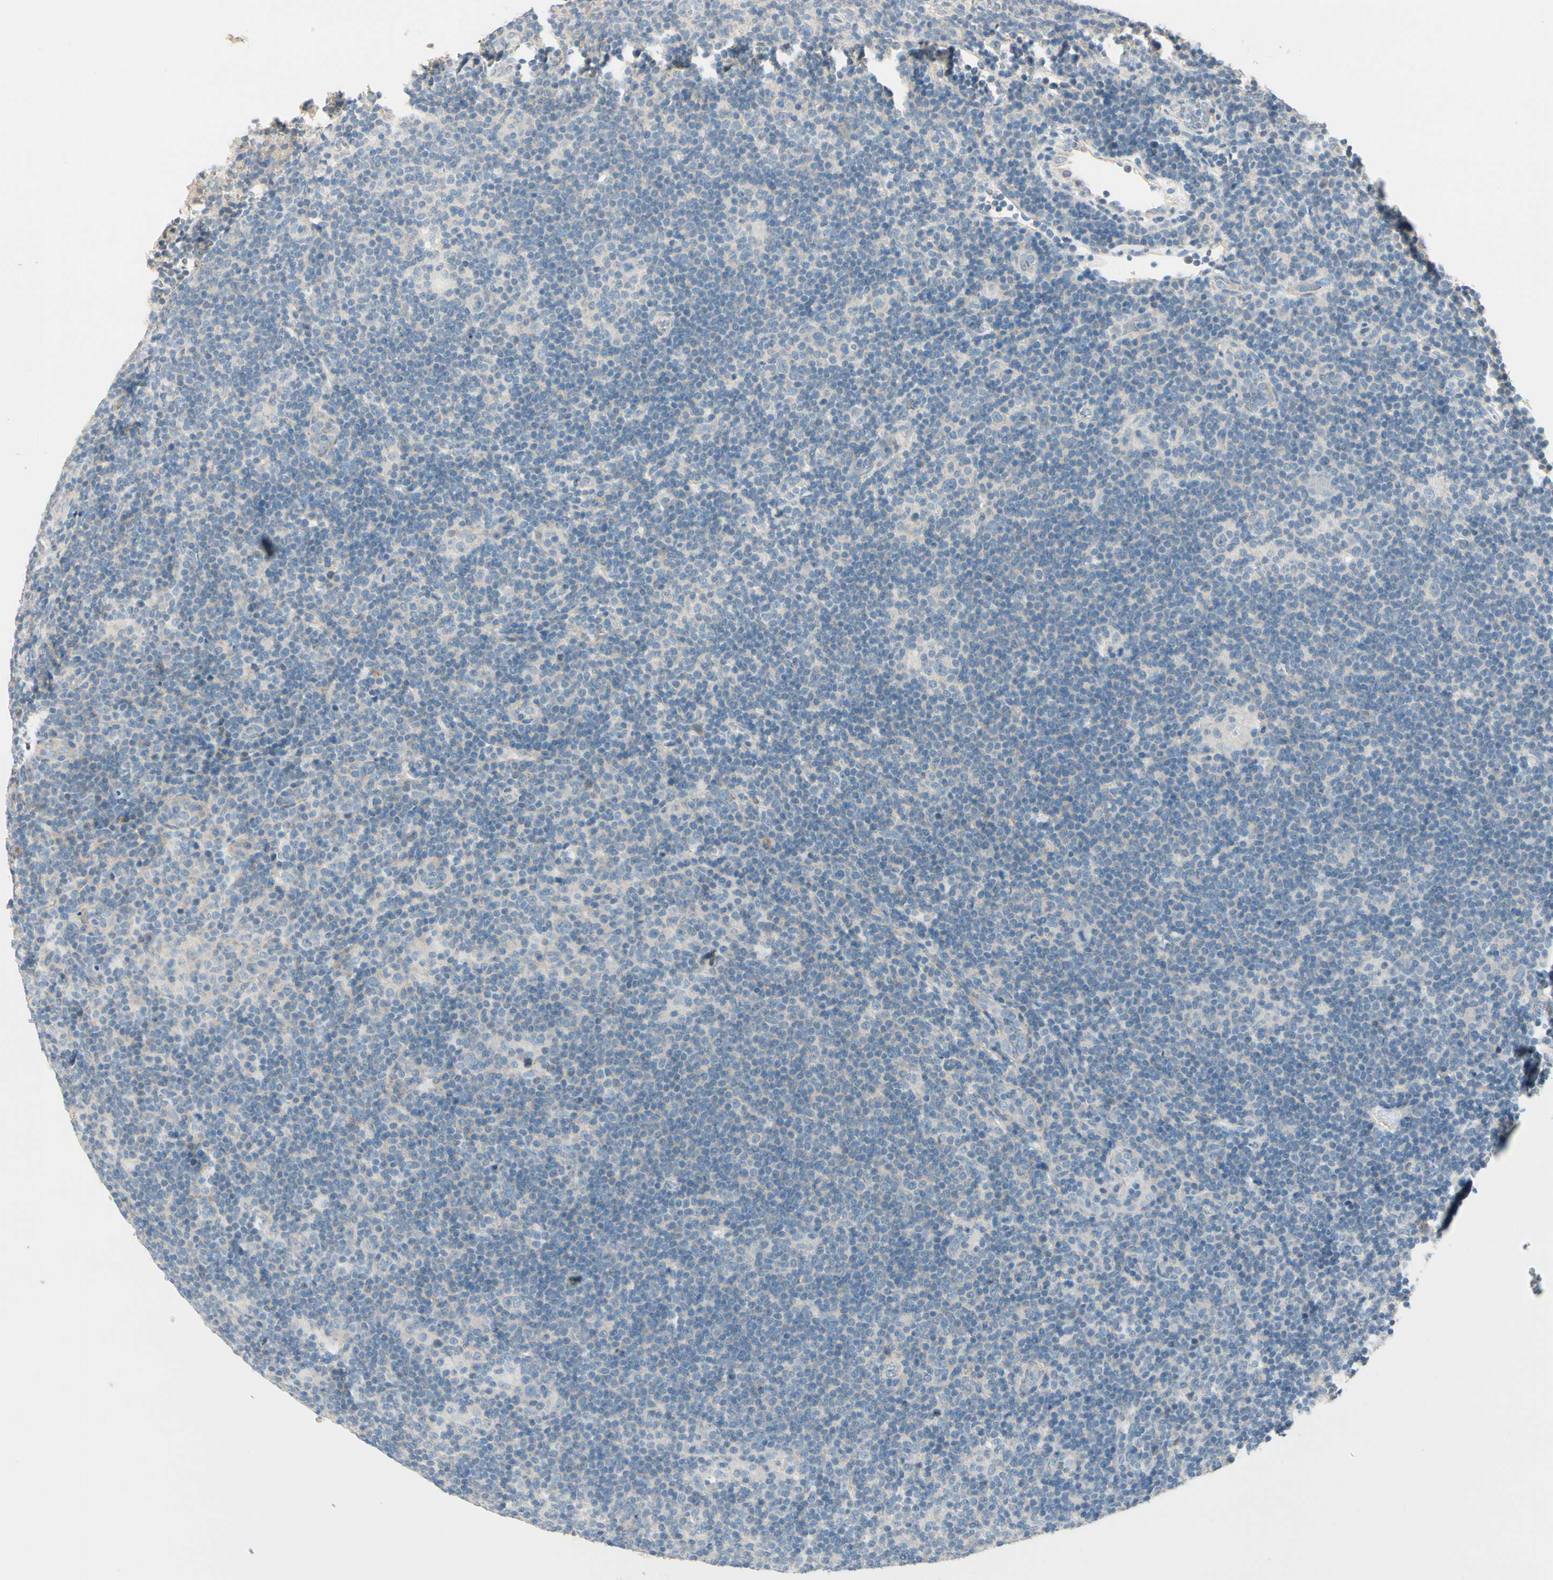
{"staining": {"intensity": "negative", "quantity": "none", "location": "none"}, "tissue": "lymphoma", "cell_type": "Tumor cells", "image_type": "cancer", "snomed": [{"axis": "morphology", "description": "Hodgkin's disease, NOS"}, {"axis": "topography", "description": "Lymph node"}], "caption": "This is an immunohistochemistry histopathology image of human Hodgkin's disease. There is no positivity in tumor cells.", "gene": "DUSP12", "patient": {"sex": "female", "age": 57}}